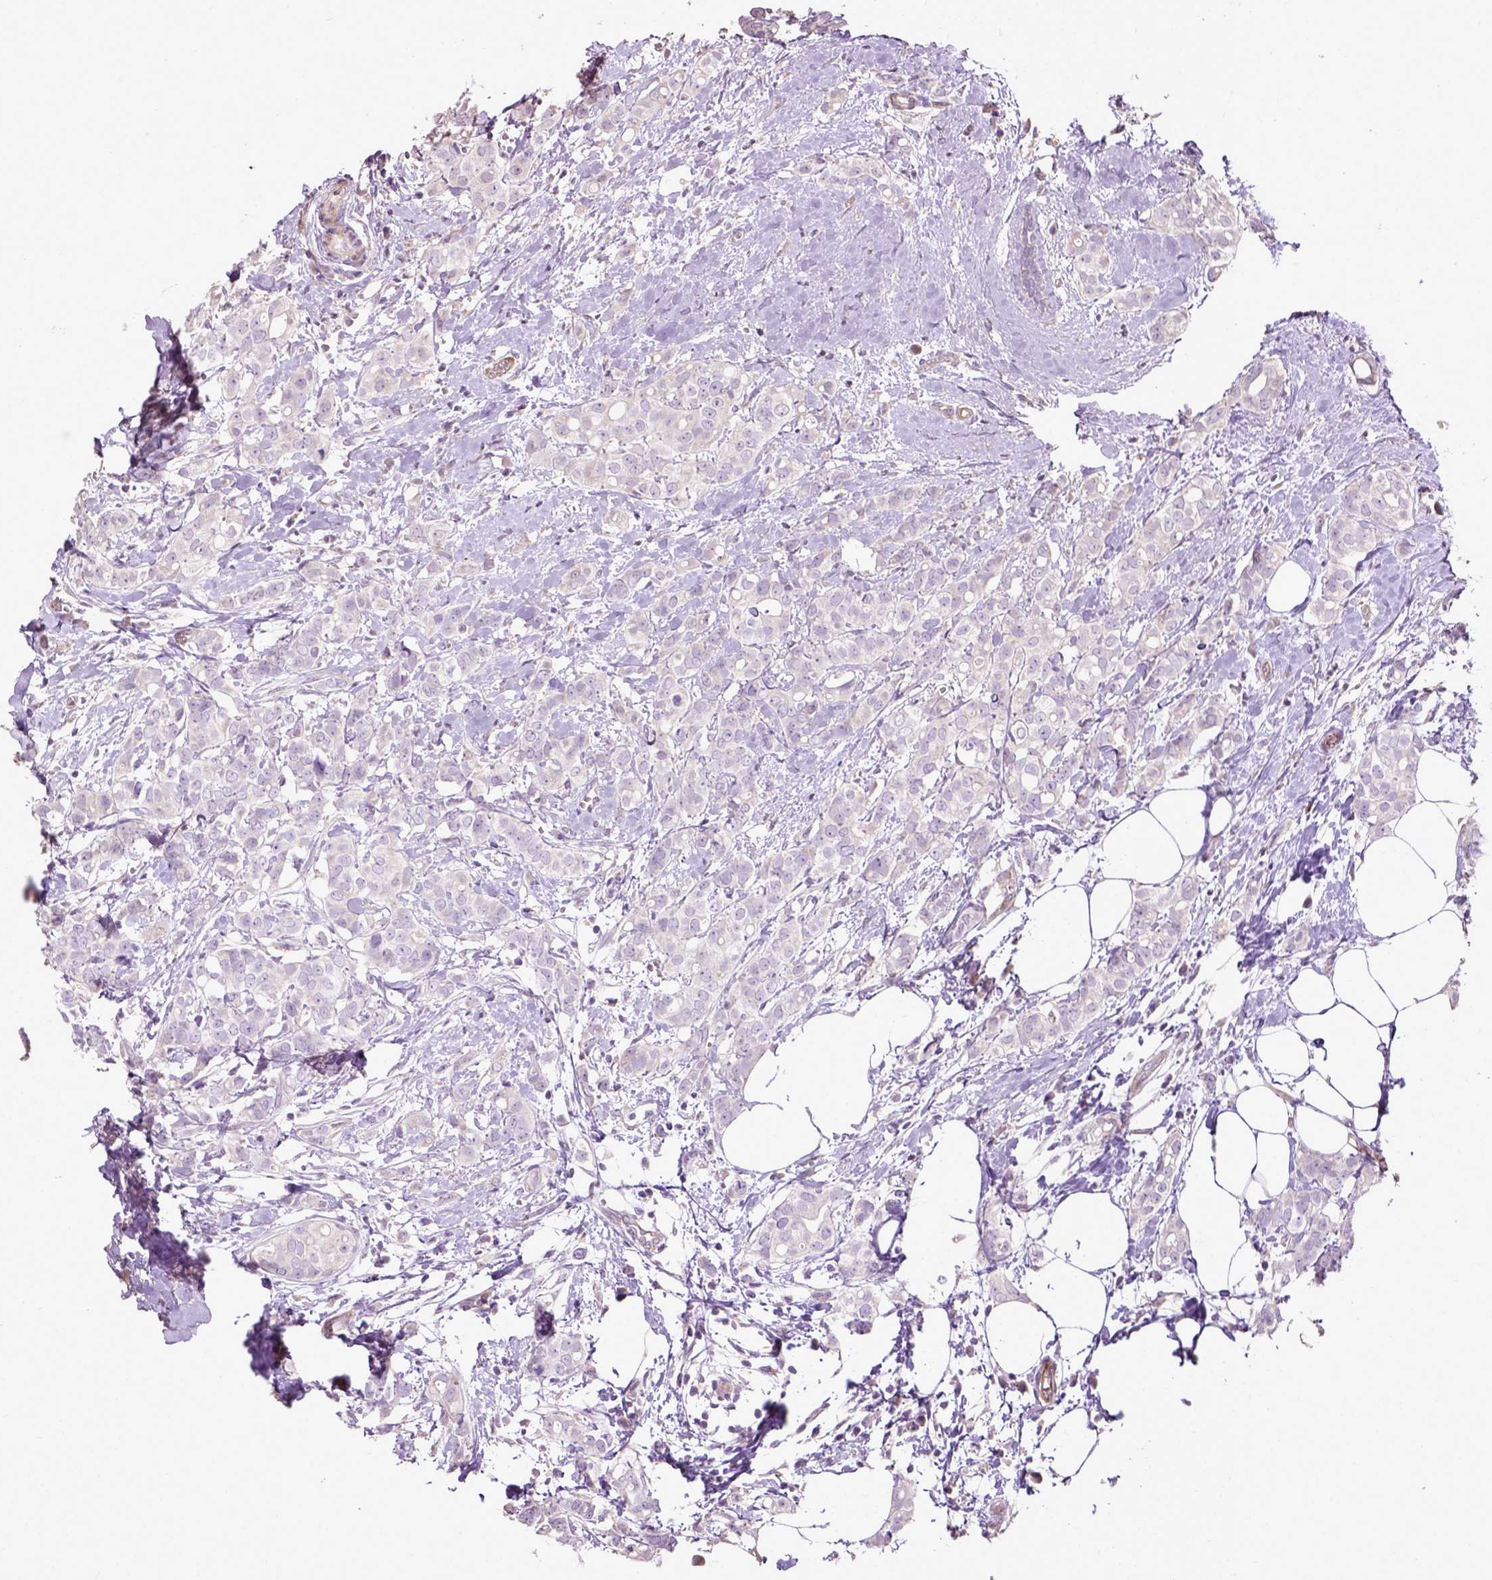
{"staining": {"intensity": "negative", "quantity": "none", "location": "none"}, "tissue": "breast cancer", "cell_type": "Tumor cells", "image_type": "cancer", "snomed": [{"axis": "morphology", "description": "Duct carcinoma"}, {"axis": "topography", "description": "Breast"}], "caption": "Breast cancer (invasive ductal carcinoma) stained for a protein using immunohistochemistry (IHC) reveals no positivity tumor cells.", "gene": "PKP3", "patient": {"sex": "female", "age": 40}}